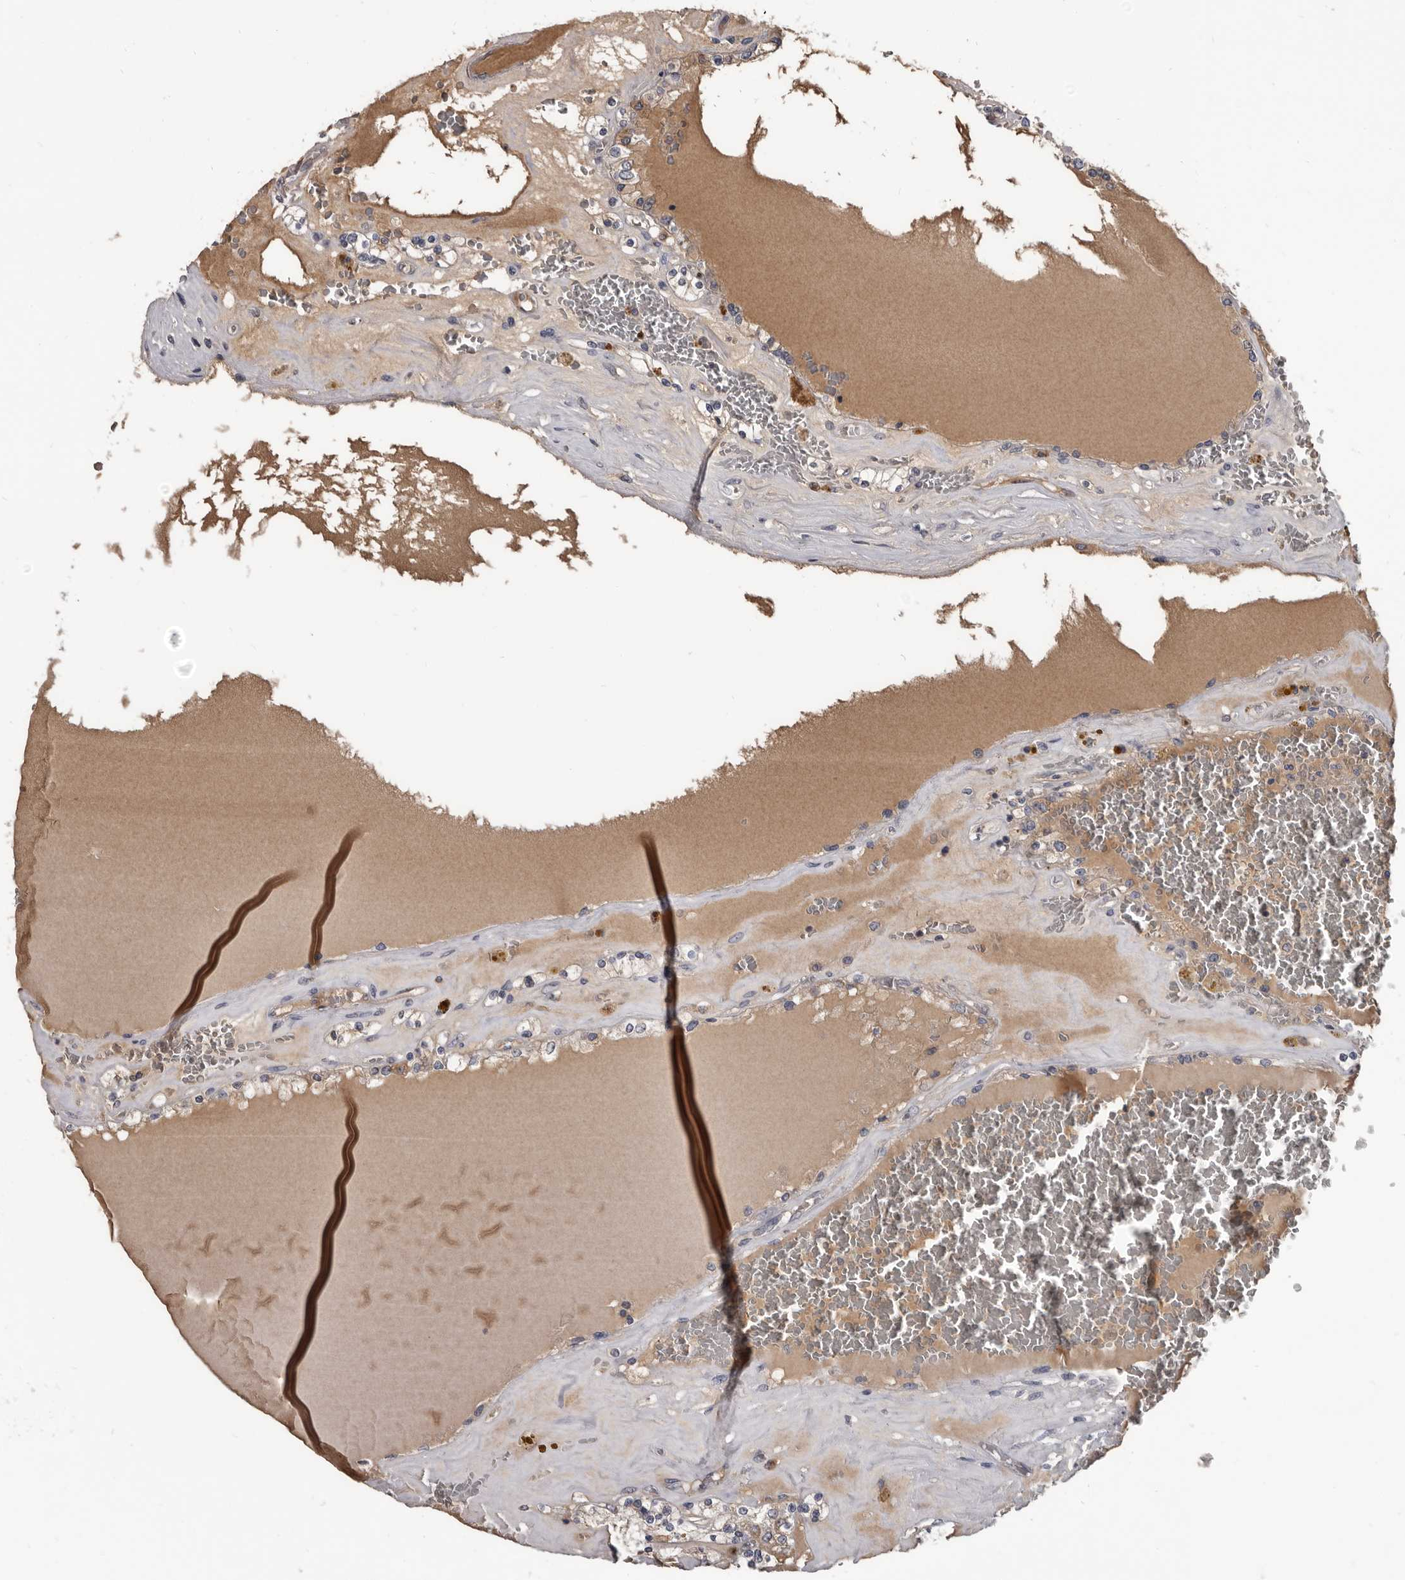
{"staining": {"intensity": "weak", "quantity": "<25%", "location": "cytoplasmic/membranous"}, "tissue": "renal cancer", "cell_type": "Tumor cells", "image_type": "cancer", "snomed": [{"axis": "morphology", "description": "Adenocarcinoma, NOS"}, {"axis": "topography", "description": "Kidney"}], "caption": "IHC histopathology image of human renal adenocarcinoma stained for a protein (brown), which shows no expression in tumor cells.", "gene": "ALDH5A1", "patient": {"sex": "female", "age": 56}}